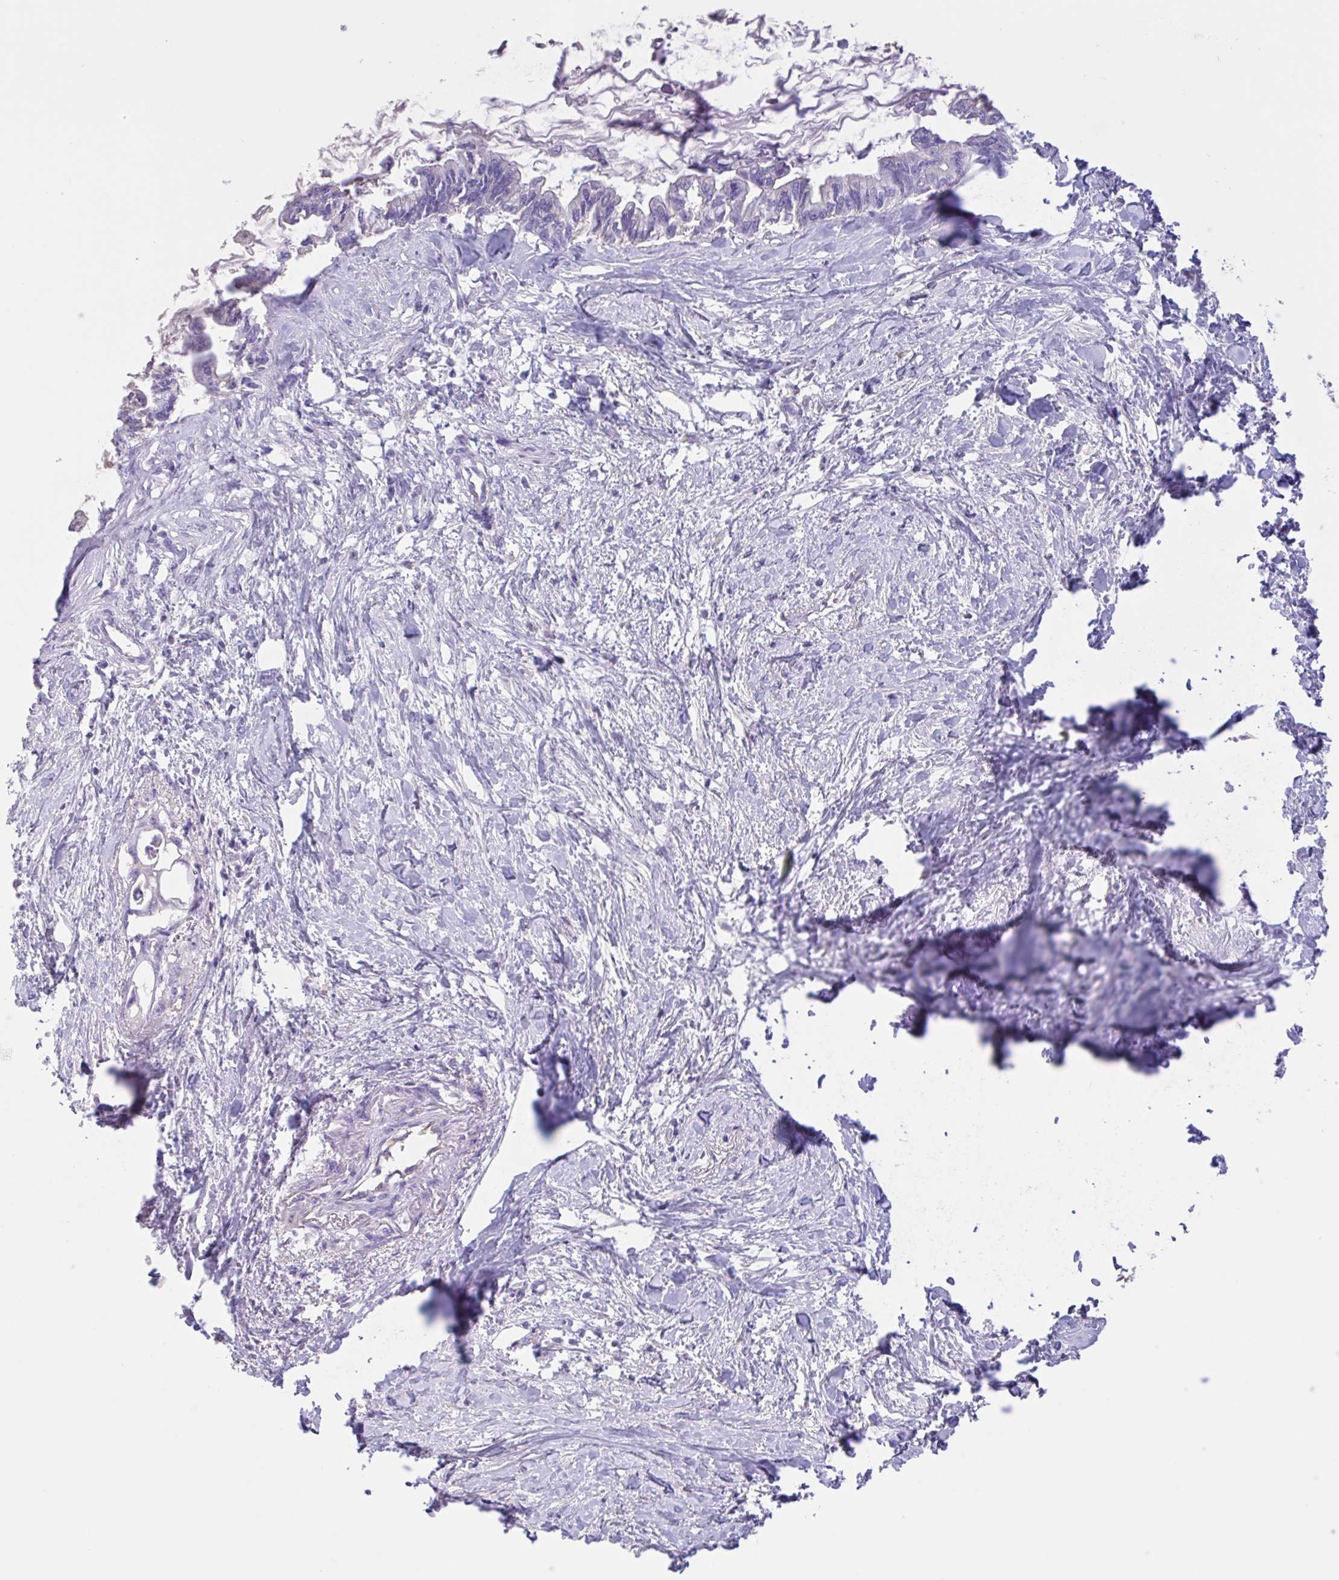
{"staining": {"intensity": "negative", "quantity": "none", "location": "none"}, "tissue": "pancreatic cancer", "cell_type": "Tumor cells", "image_type": "cancer", "snomed": [{"axis": "morphology", "description": "Adenocarcinoma, NOS"}, {"axis": "topography", "description": "Pancreas"}], "caption": "This image is of adenocarcinoma (pancreatic) stained with IHC to label a protein in brown with the nuclei are counter-stained blue. There is no positivity in tumor cells.", "gene": "LARGE2", "patient": {"sex": "male", "age": 61}}